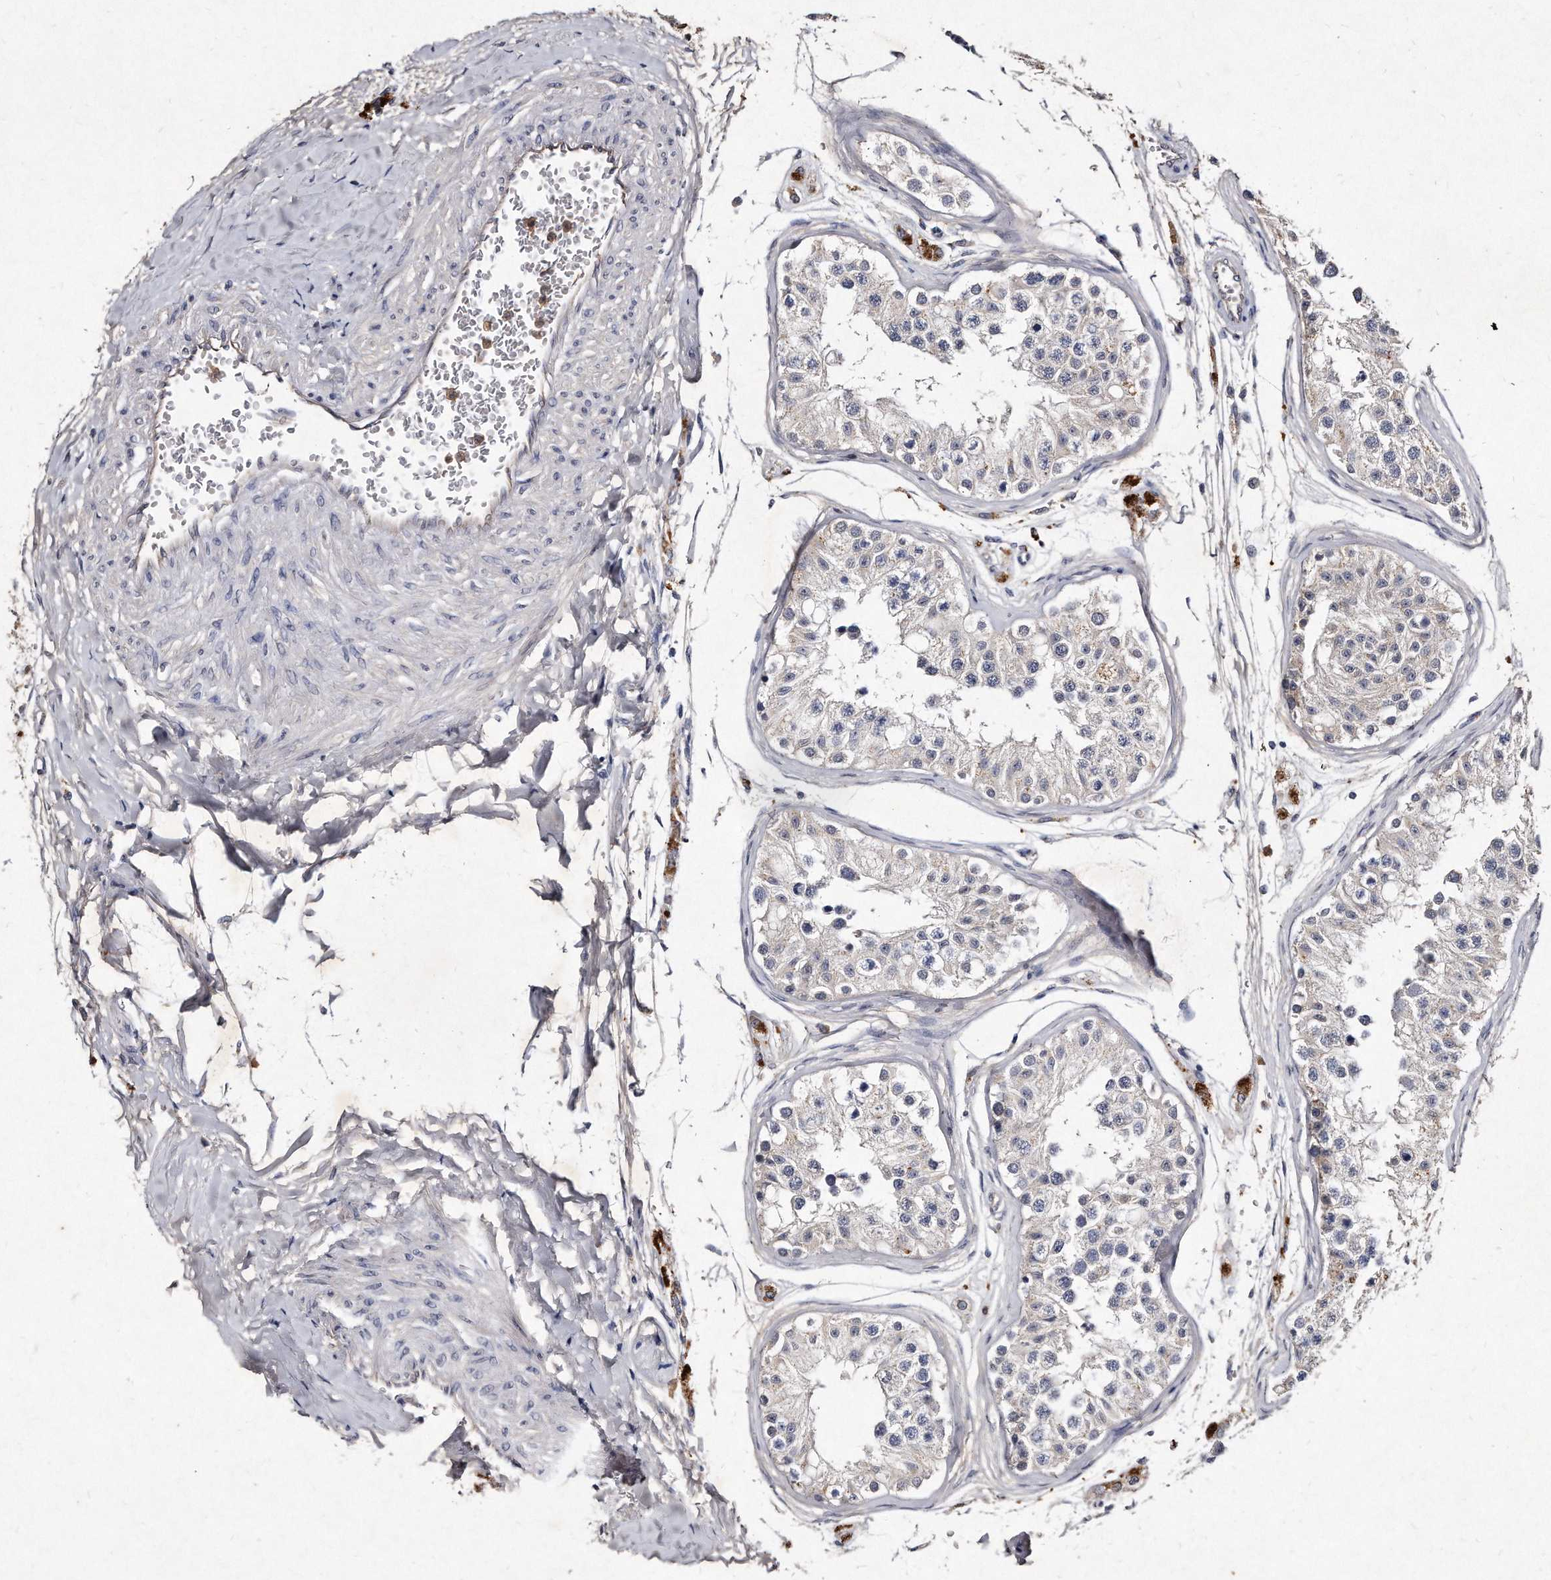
{"staining": {"intensity": "negative", "quantity": "none", "location": "none"}, "tissue": "testis", "cell_type": "Cells in seminiferous ducts", "image_type": "normal", "snomed": [{"axis": "morphology", "description": "Normal tissue, NOS"}, {"axis": "morphology", "description": "Adenocarcinoma, metastatic, NOS"}, {"axis": "topography", "description": "Testis"}], "caption": "The photomicrograph demonstrates no staining of cells in seminiferous ducts in benign testis.", "gene": "KLHDC3", "patient": {"sex": "male", "age": 26}}